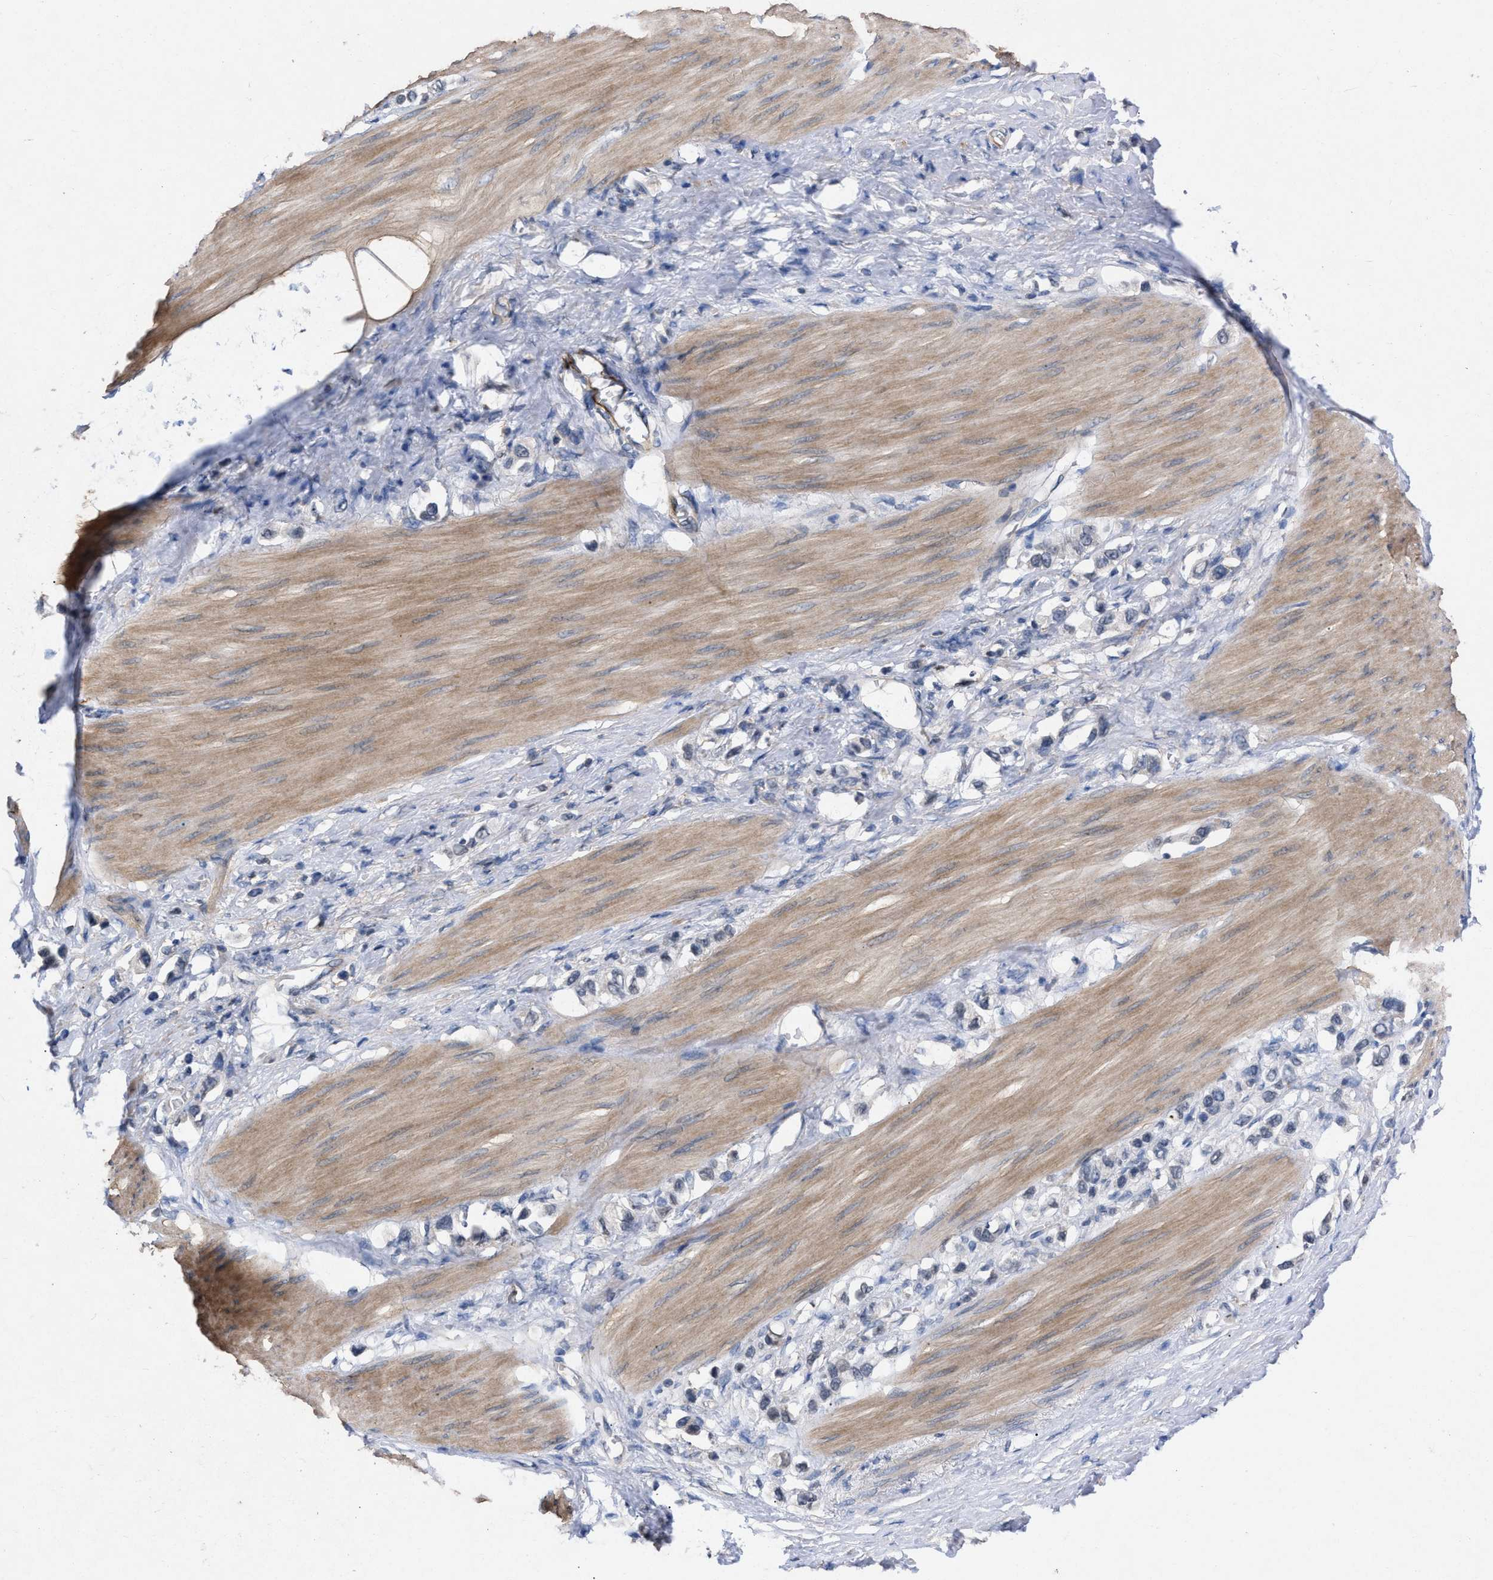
{"staining": {"intensity": "negative", "quantity": "none", "location": "none"}, "tissue": "stomach cancer", "cell_type": "Tumor cells", "image_type": "cancer", "snomed": [{"axis": "morphology", "description": "Adenocarcinoma, NOS"}, {"axis": "topography", "description": "Stomach"}], "caption": "This is an IHC photomicrograph of human stomach cancer (adenocarcinoma). There is no expression in tumor cells.", "gene": "TMEM131", "patient": {"sex": "female", "age": 65}}